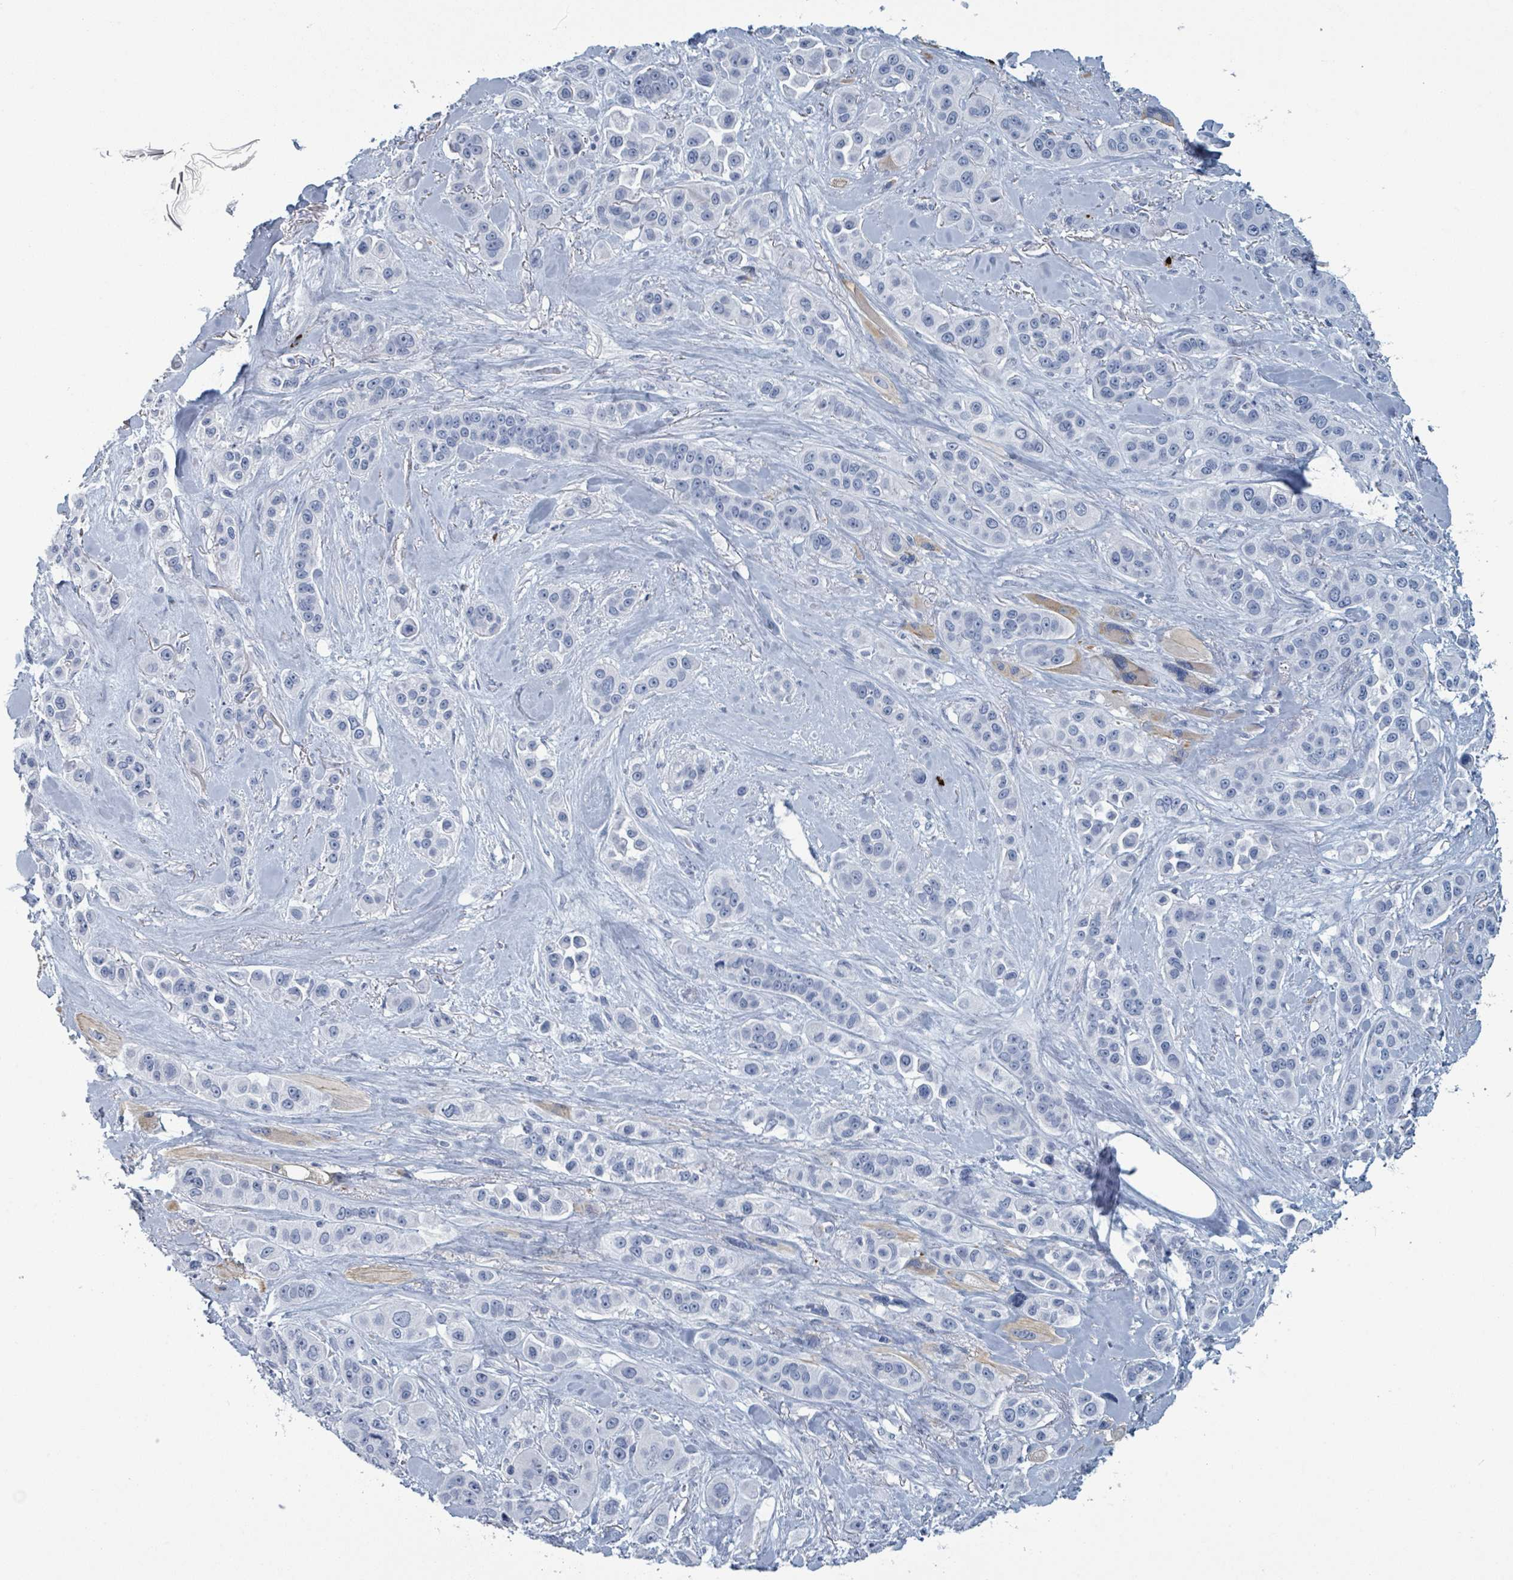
{"staining": {"intensity": "negative", "quantity": "none", "location": "none"}, "tissue": "skin cancer", "cell_type": "Tumor cells", "image_type": "cancer", "snomed": [{"axis": "morphology", "description": "Squamous cell carcinoma, NOS"}, {"axis": "topography", "description": "Skin"}], "caption": "Immunohistochemistry (IHC) image of skin cancer (squamous cell carcinoma) stained for a protein (brown), which shows no staining in tumor cells.", "gene": "VPS13D", "patient": {"sex": "male", "age": 67}}